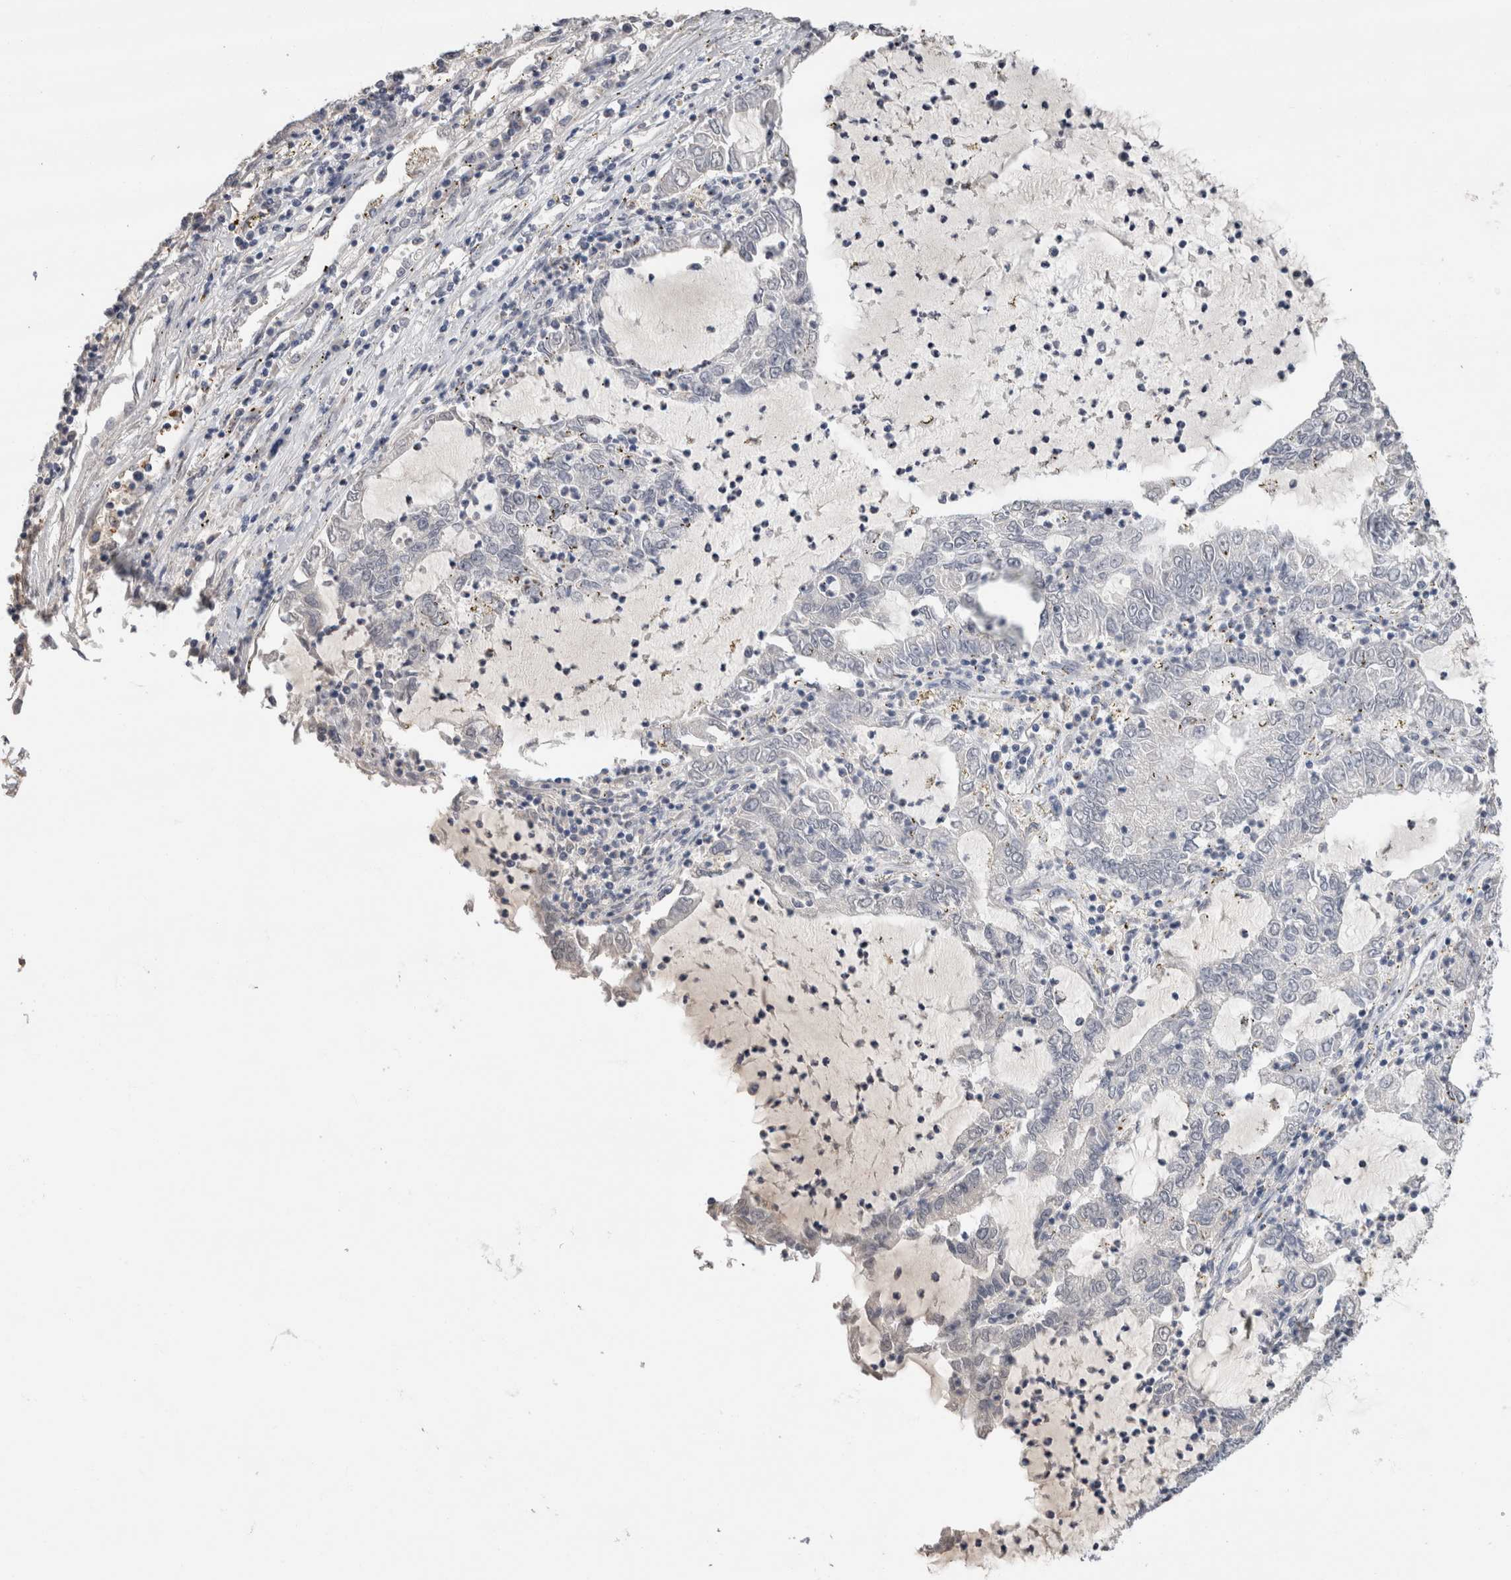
{"staining": {"intensity": "negative", "quantity": "none", "location": "none"}, "tissue": "lung cancer", "cell_type": "Tumor cells", "image_type": "cancer", "snomed": [{"axis": "morphology", "description": "Adenocarcinoma, NOS"}, {"axis": "topography", "description": "Lung"}], "caption": "Tumor cells show no significant protein staining in lung cancer (adenocarcinoma).", "gene": "FABP4", "patient": {"sex": "female", "age": 51}}